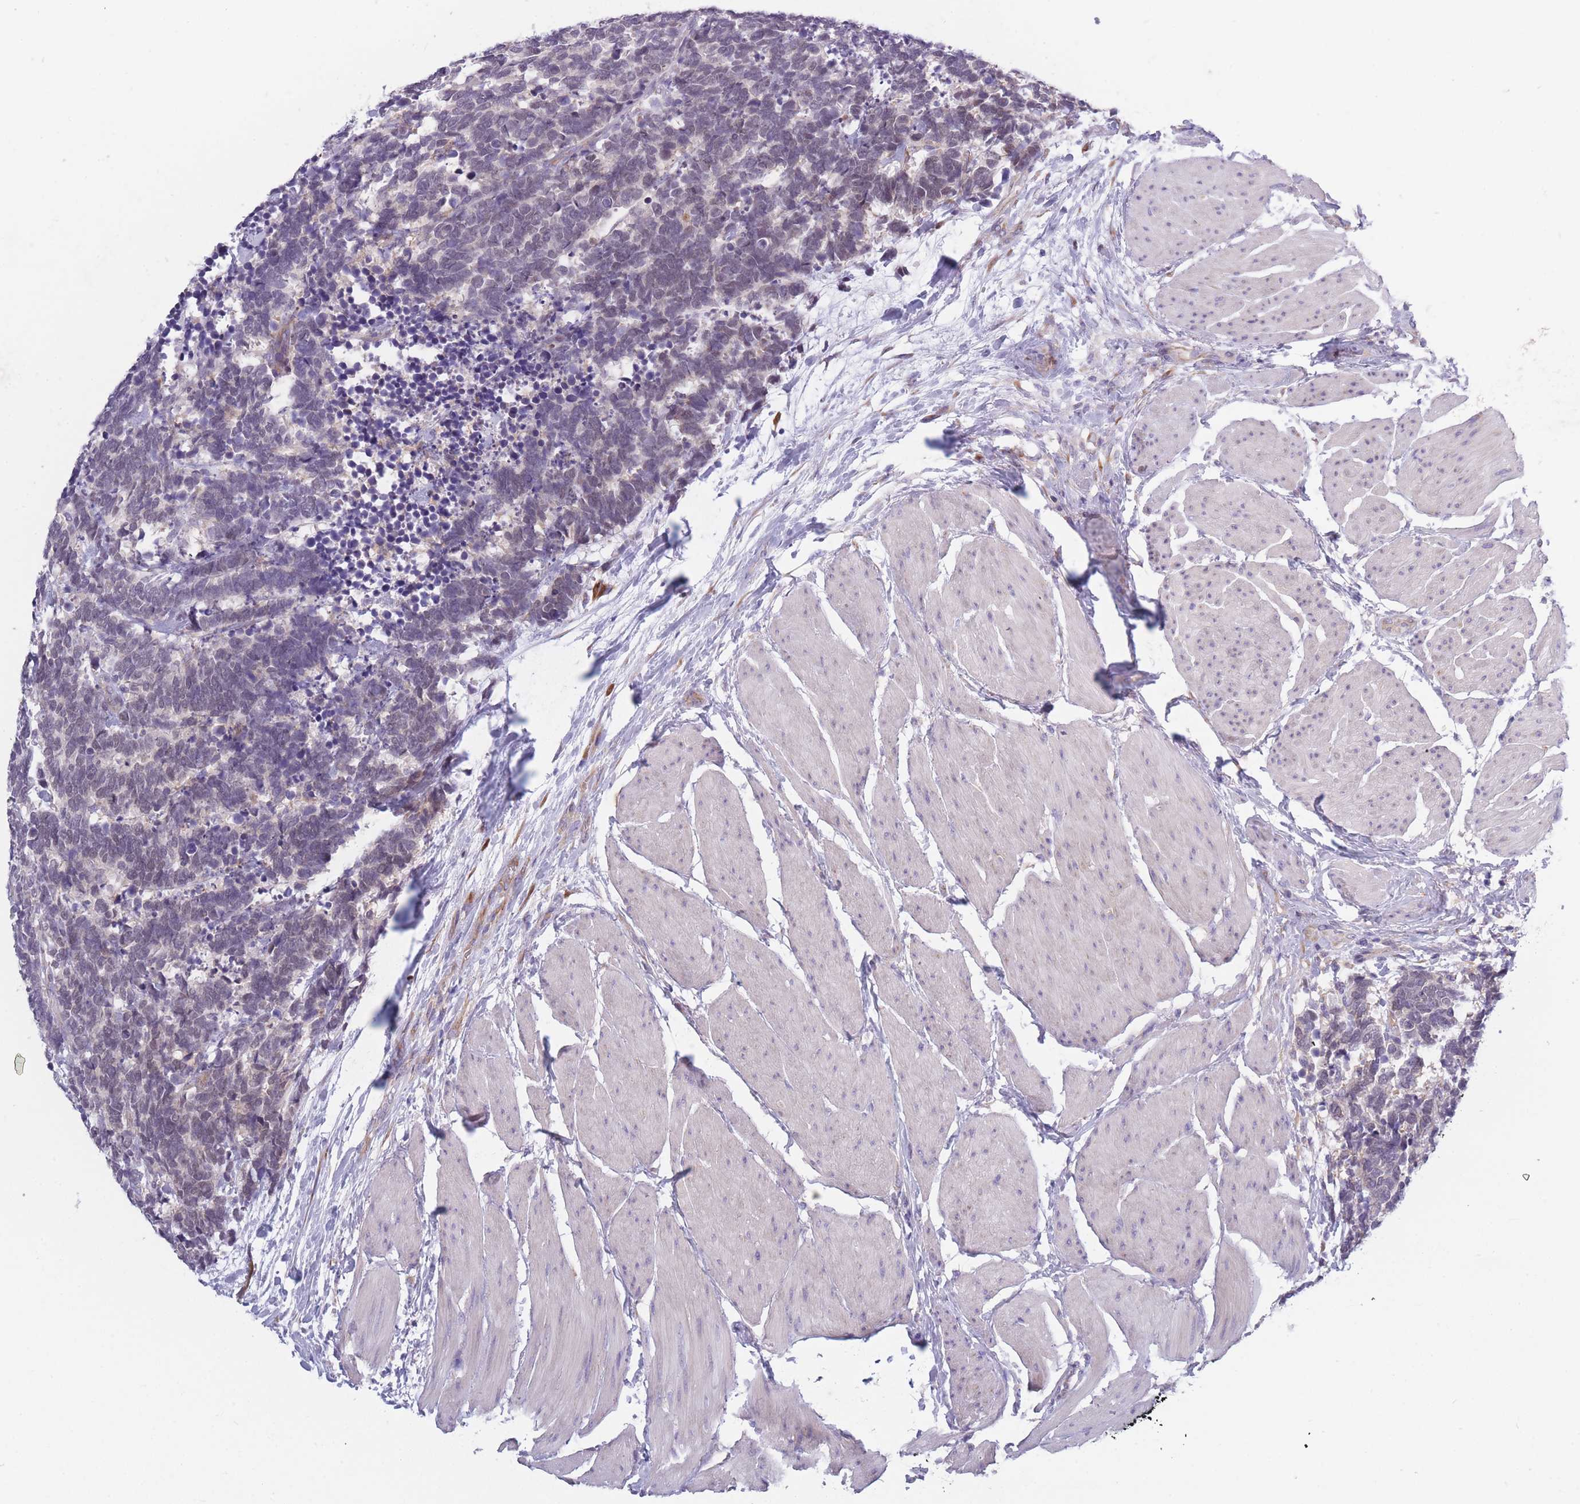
{"staining": {"intensity": "negative", "quantity": "none", "location": "none"}, "tissue": "carcinoid", "cell_type": "Tumor cells", "image_type": "cancer", "snomed": [{"axis": "morphology", "description": "Carcinoma, NOS"}, {"axis": "morphology", "description": "Carcinoid, malignant, NOS"}, {"axis": "topography", "description": "Urinary bladder"}], "caption": "A high-resolution histopathology image shows immunohistochemistry (IHC) staining of carcinoma, which displays no significant staining in tumor cells.", "gene": "NDUFAF6", "patient": {"sex": "male", "age": 57}}